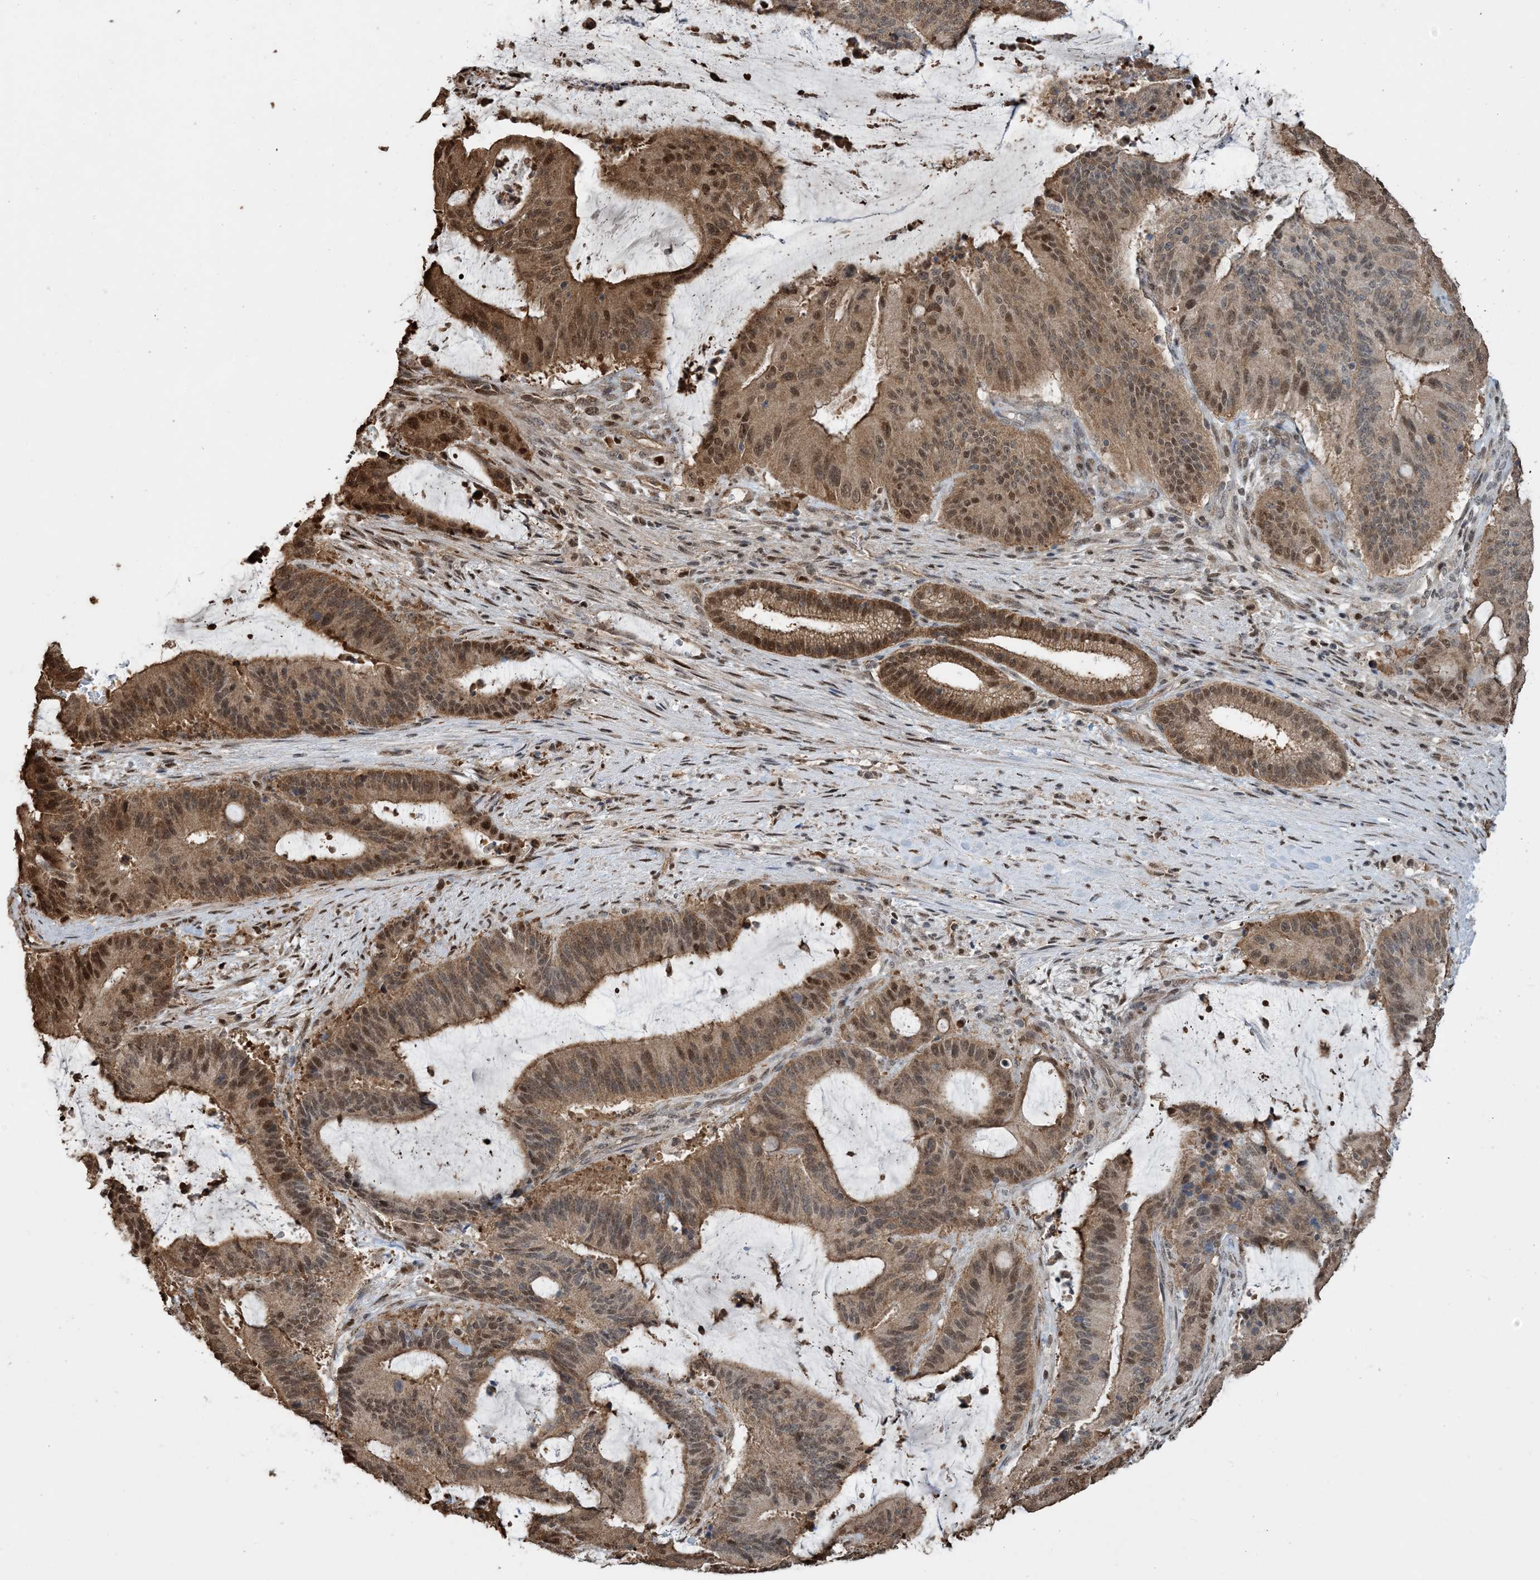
{"staining": {"intensity": "moderate", "quantity": "25%-75%", "location": "cytoplasmic/membranous,nuclear"}, "tissue": "liver cancer", "cell_type": "Tumor cells", "image_type": "cancer", "snomed": [{"axis": "morphology", "description": "Normal tissue, NOS"}, {"axis": "morphology", "description": "Cholangiocarcinoma"}, {"axis": "topography", "description": "Liver"}, {"axis": "topography", "description": "Peripheral nerve tissue"}], "caption": "Liver cancer (cholangiocarcinoma) tissue demonstrates moderate cytoplasmic/membranous and nuclear expression in about 25%-75% of tumor cells, visualized by immunohistochemistry.", "gene": "HSPA1A", "patient": {"sex": "female", "age": 73}}